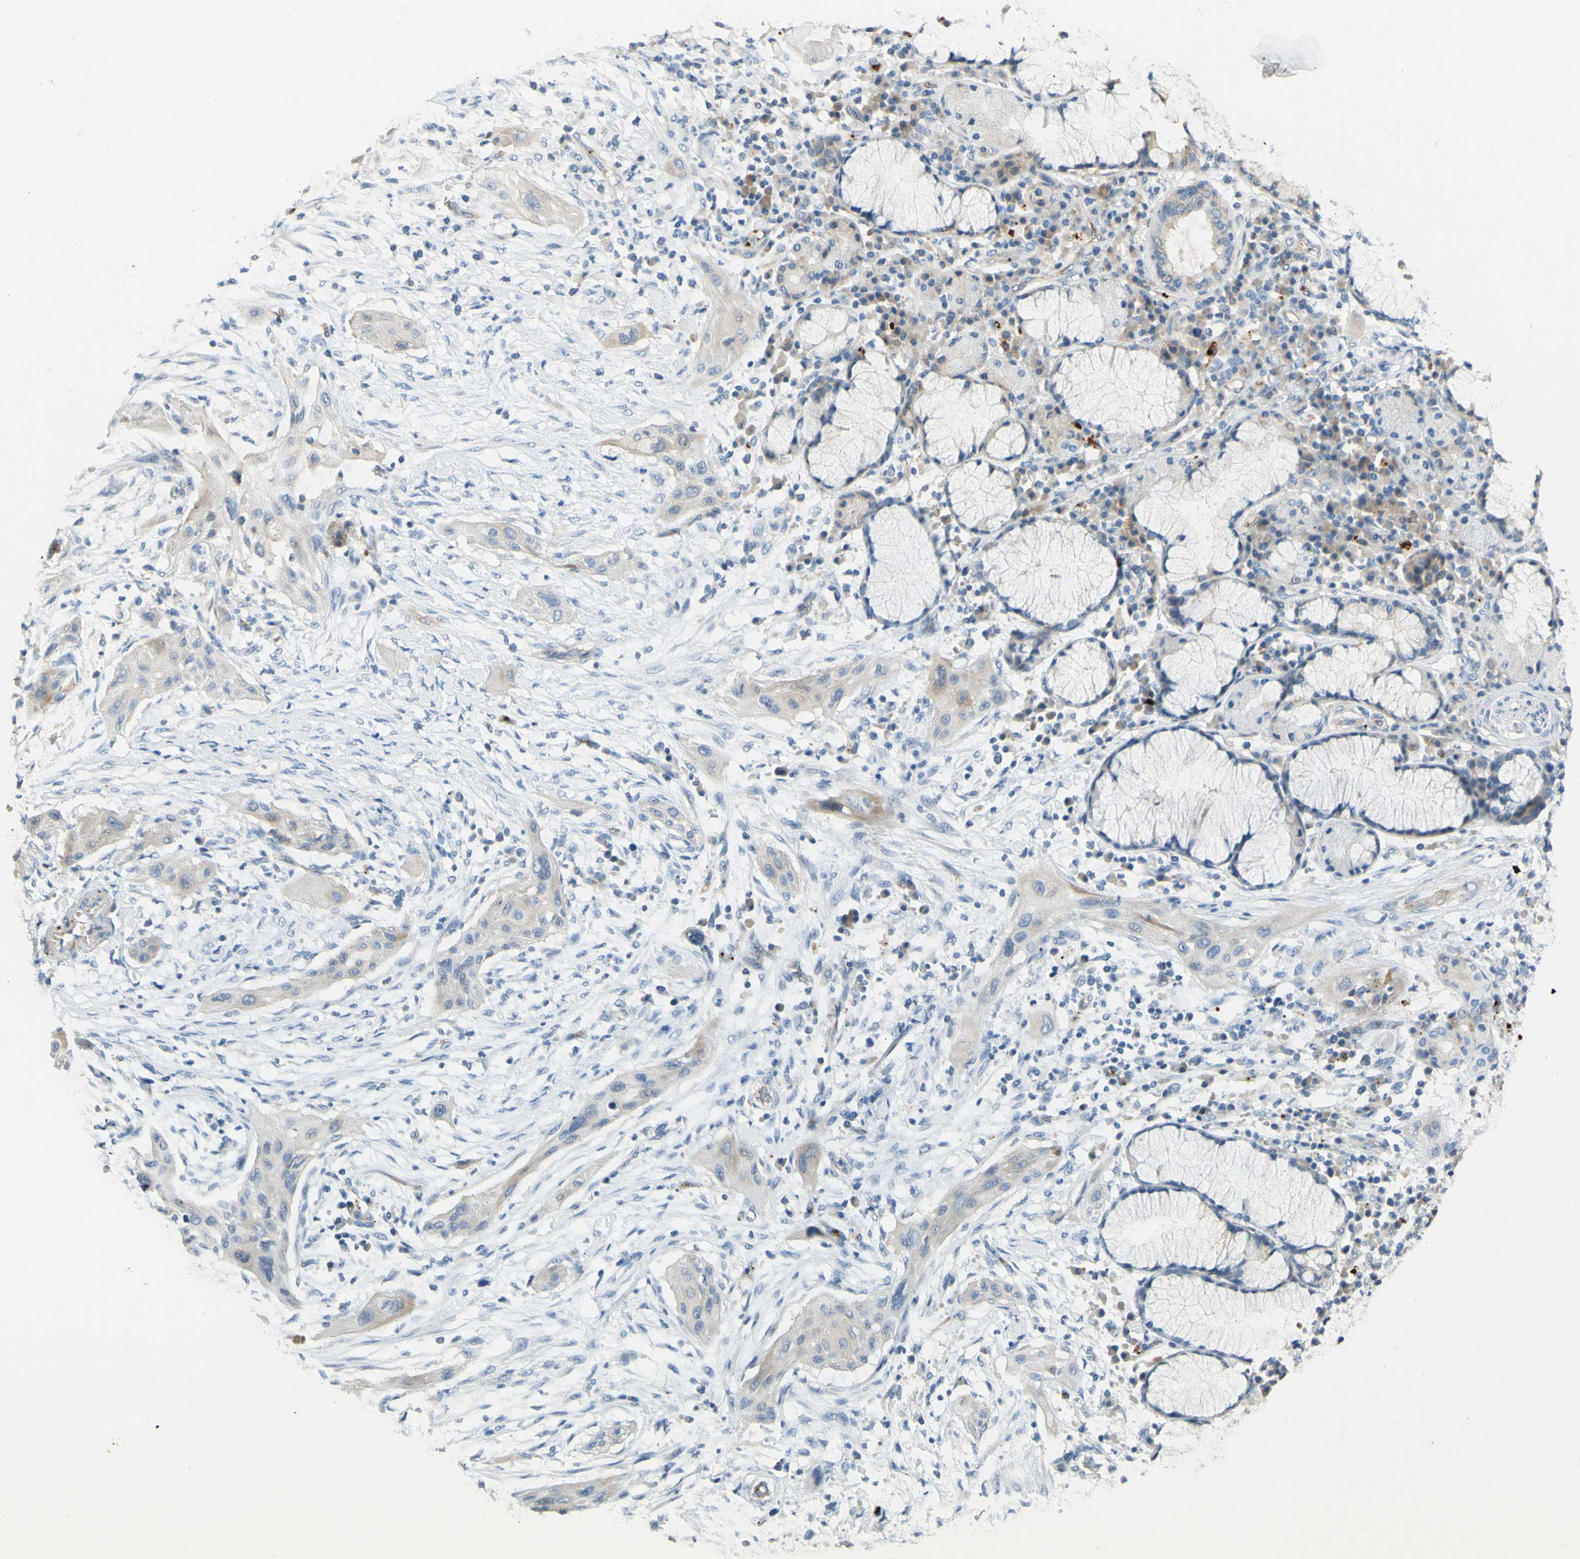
{"staining": {"intensity": "weak", "quantity": "<25%", "location": "cytoplasmic/membranous"}, "tissue": "lung cancer", "cell_type": "Tumor cells", "image_type": "cancer", "snomed": [{"axis": "morphology", "description": "Squamous cell carcinoma, NOS"}, {"axis": "topography", "description": "Lung"}], "caption": "Tumor cells are negative for protein expression in human lung cancer. (Brightfield microscopy of DAB IHC at high magnification).", "gene": "GAN", "patient": {"sex": "female", "age": 47}}